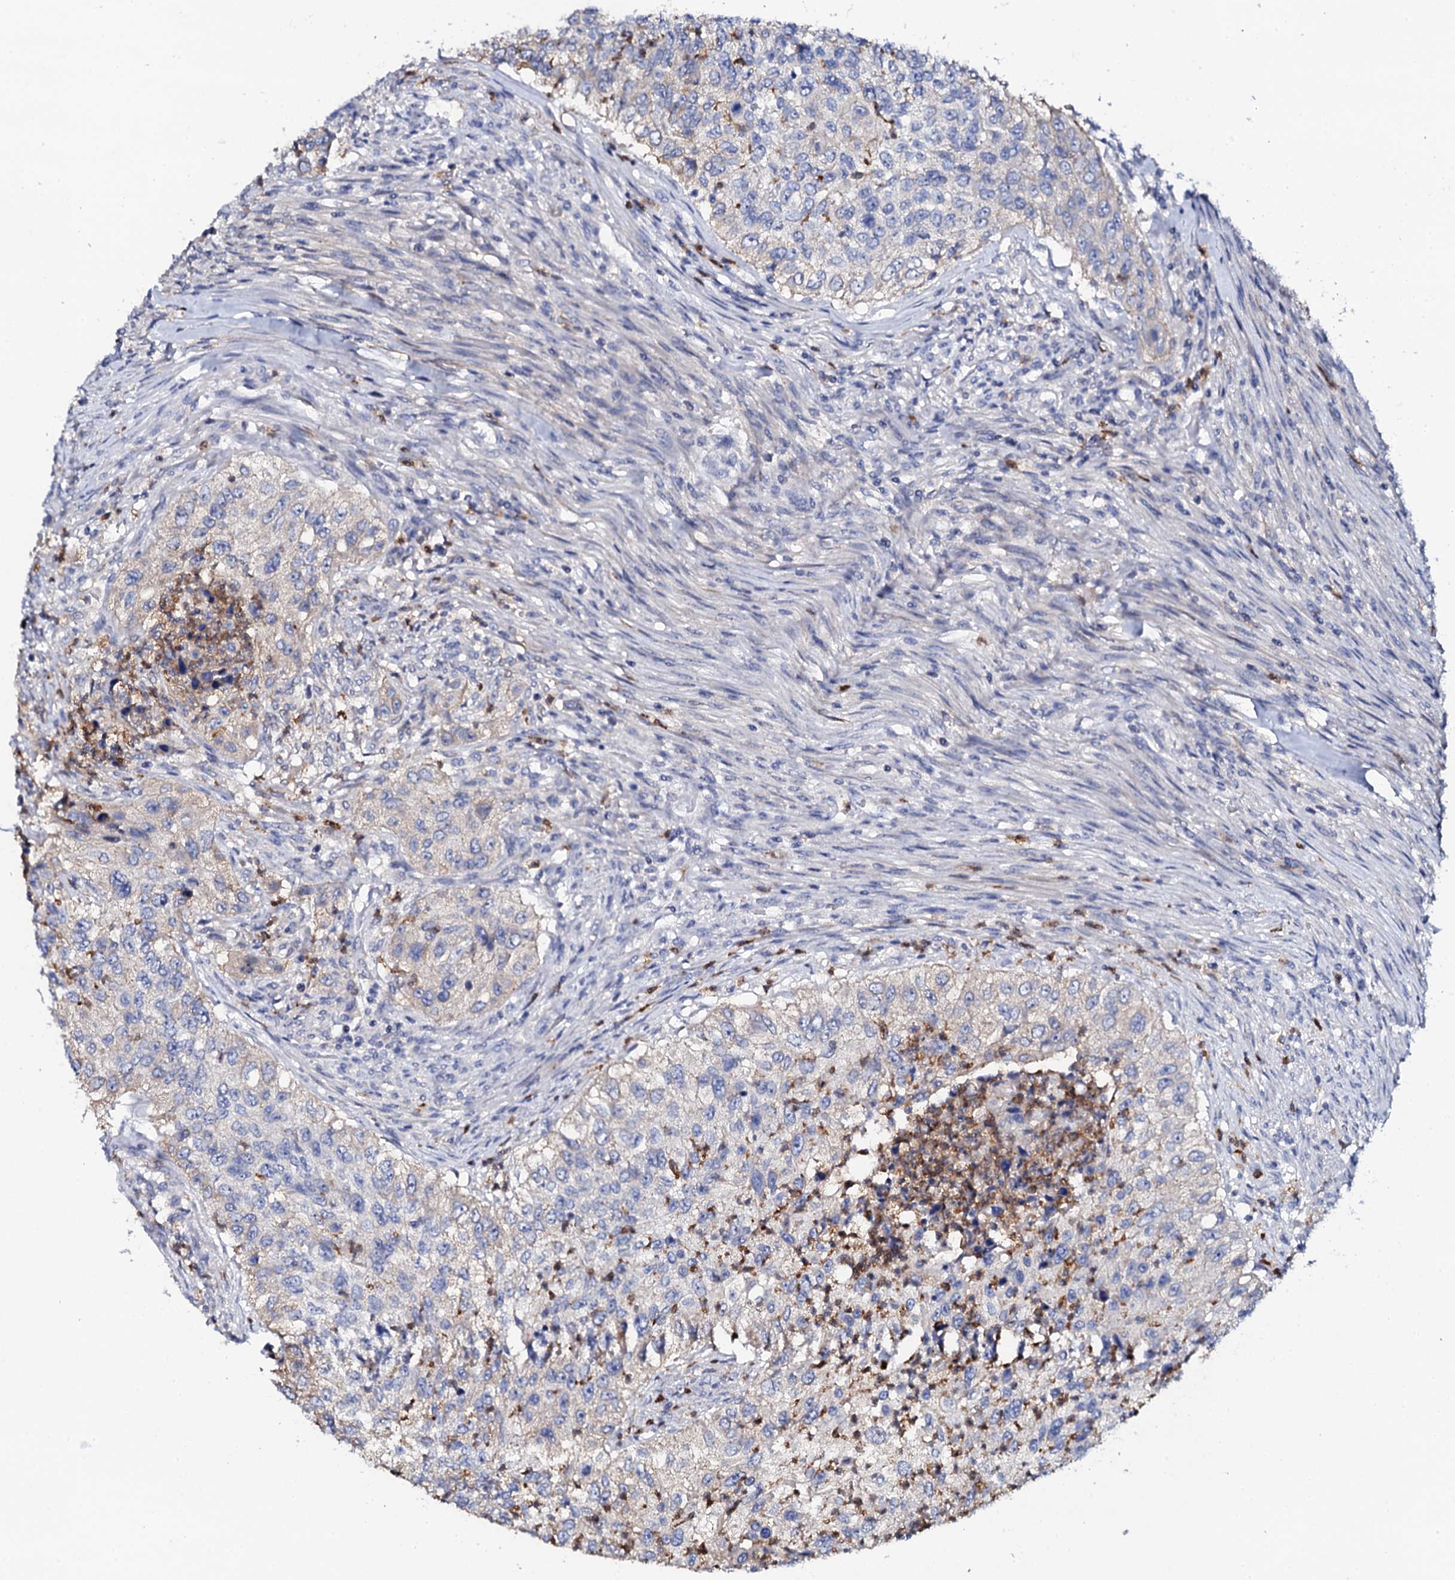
{"staining": {"intensity": "negative", "quantity": "none", "location": "none"}, "tissue": "urothelial cancer", "cell_type": "Tumor cells", "image_type": "cancer", "snomed": [{"axis": "morphology", "description": "Urothelial carcinoma, High grade"}, {"axis": "topography", "description": "Urinary bladder"}], "caption": "High power microscopy image of an IHC histopathology image of high-grade urothelial carcinoma, revealing no significant positivity in tumor cells. (DAB (3,3'-diaminobenzidine) immunohistochemistry (IHC) with hematoxylin counter stain).", "gene": "NAA16", "patient": {"sex": "female", "age": 60}}